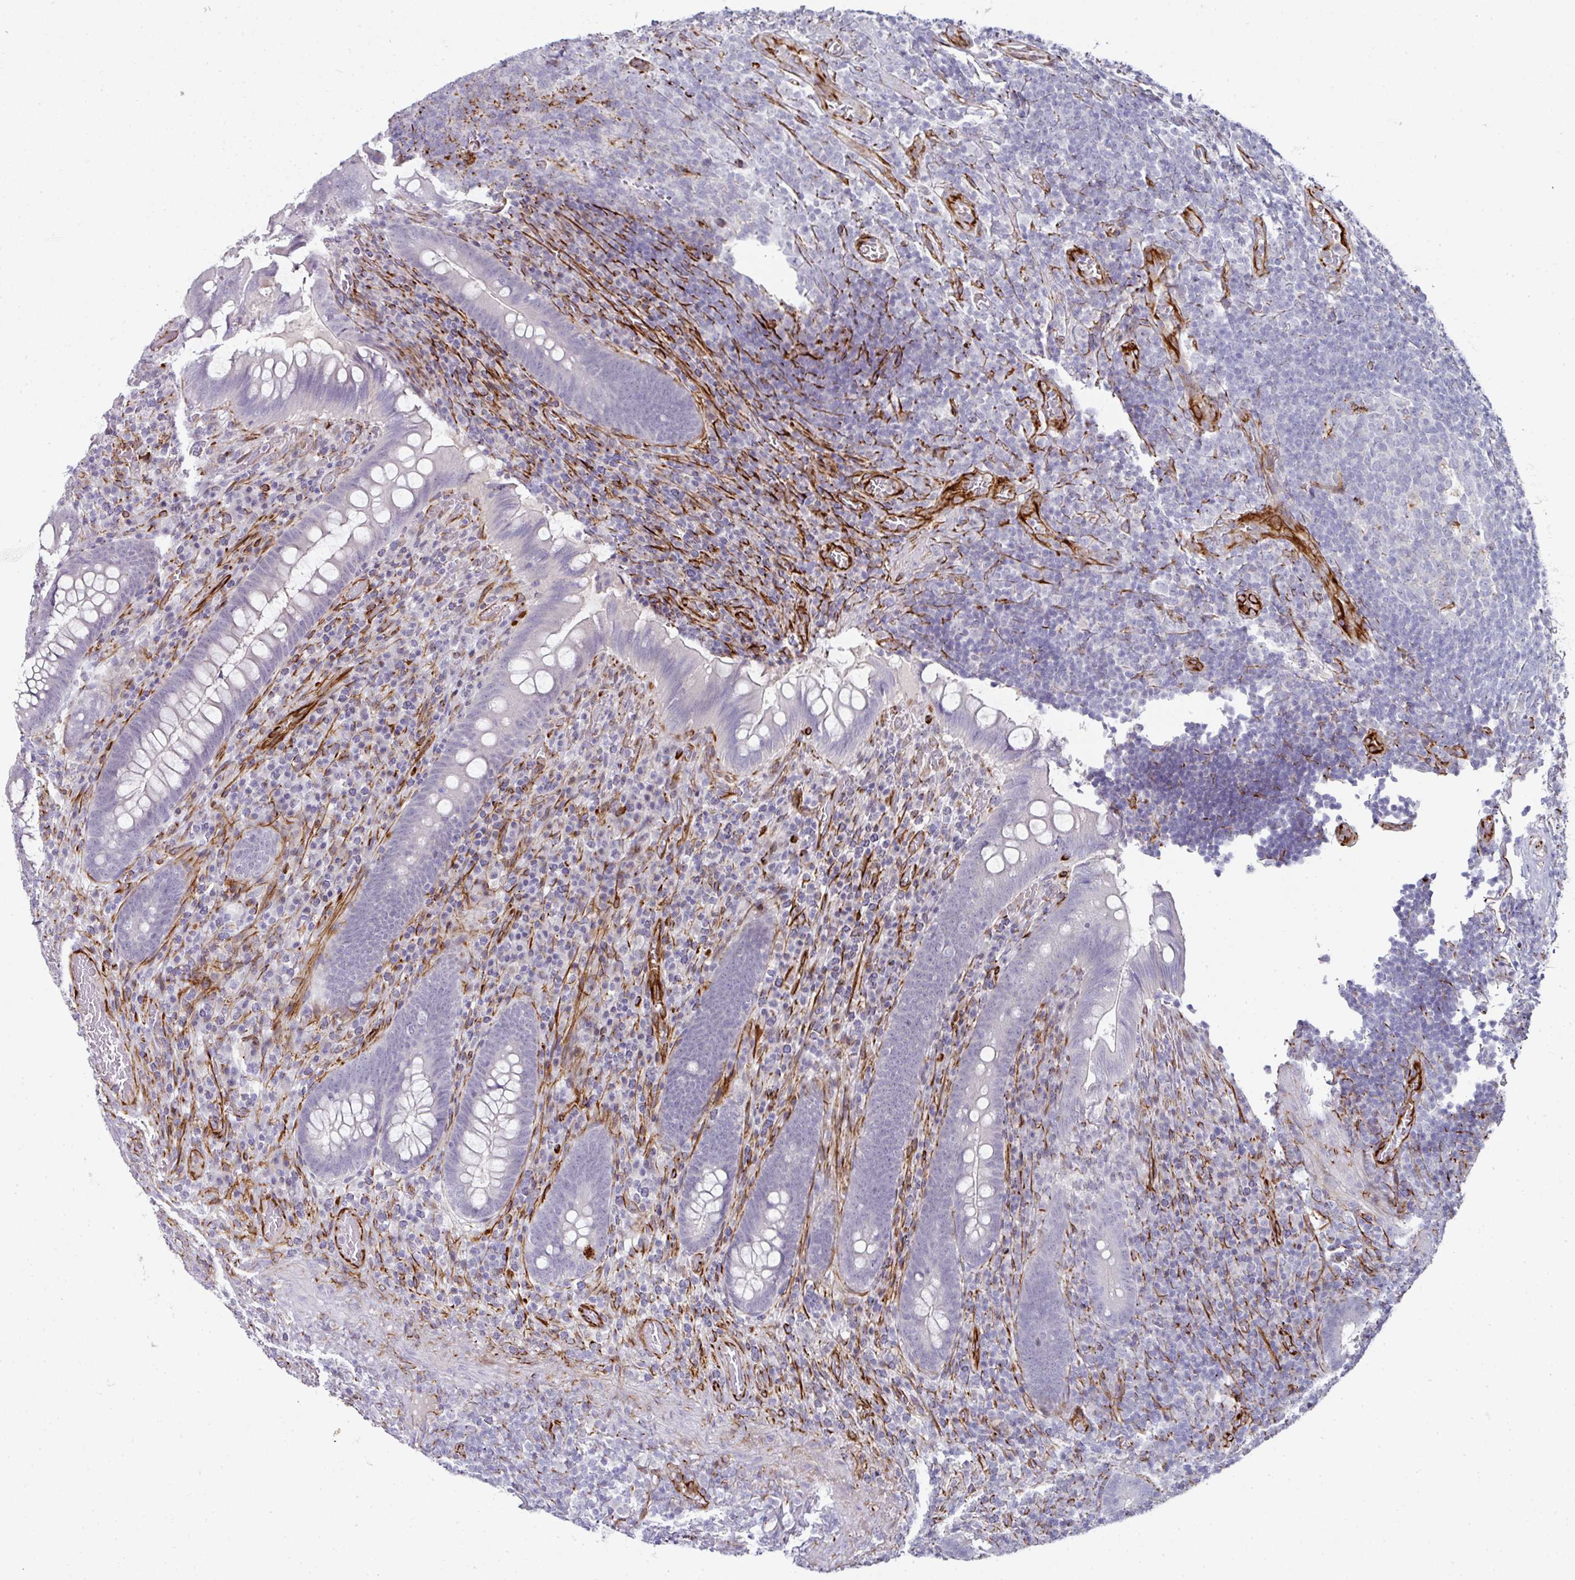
{"staining": {"intensity": "negative", "quantity": "none", "location": "none"}, "tissue": "appendix", "cell_type": "Glandular cells", "image_type": "normal", "snomed": [{"axis": "morphology", "description": "Normal tissue, NOS"}, {"axis": "topography", "description": "Appendix"}], "caption": "Immunohistochemistry photomicrograph of benign human appendix stained for a protein (brown), which reveals no expression in glandular cells.", "gene": "TMPRSS9", "patient": {"sex": "female", "age": 43}}